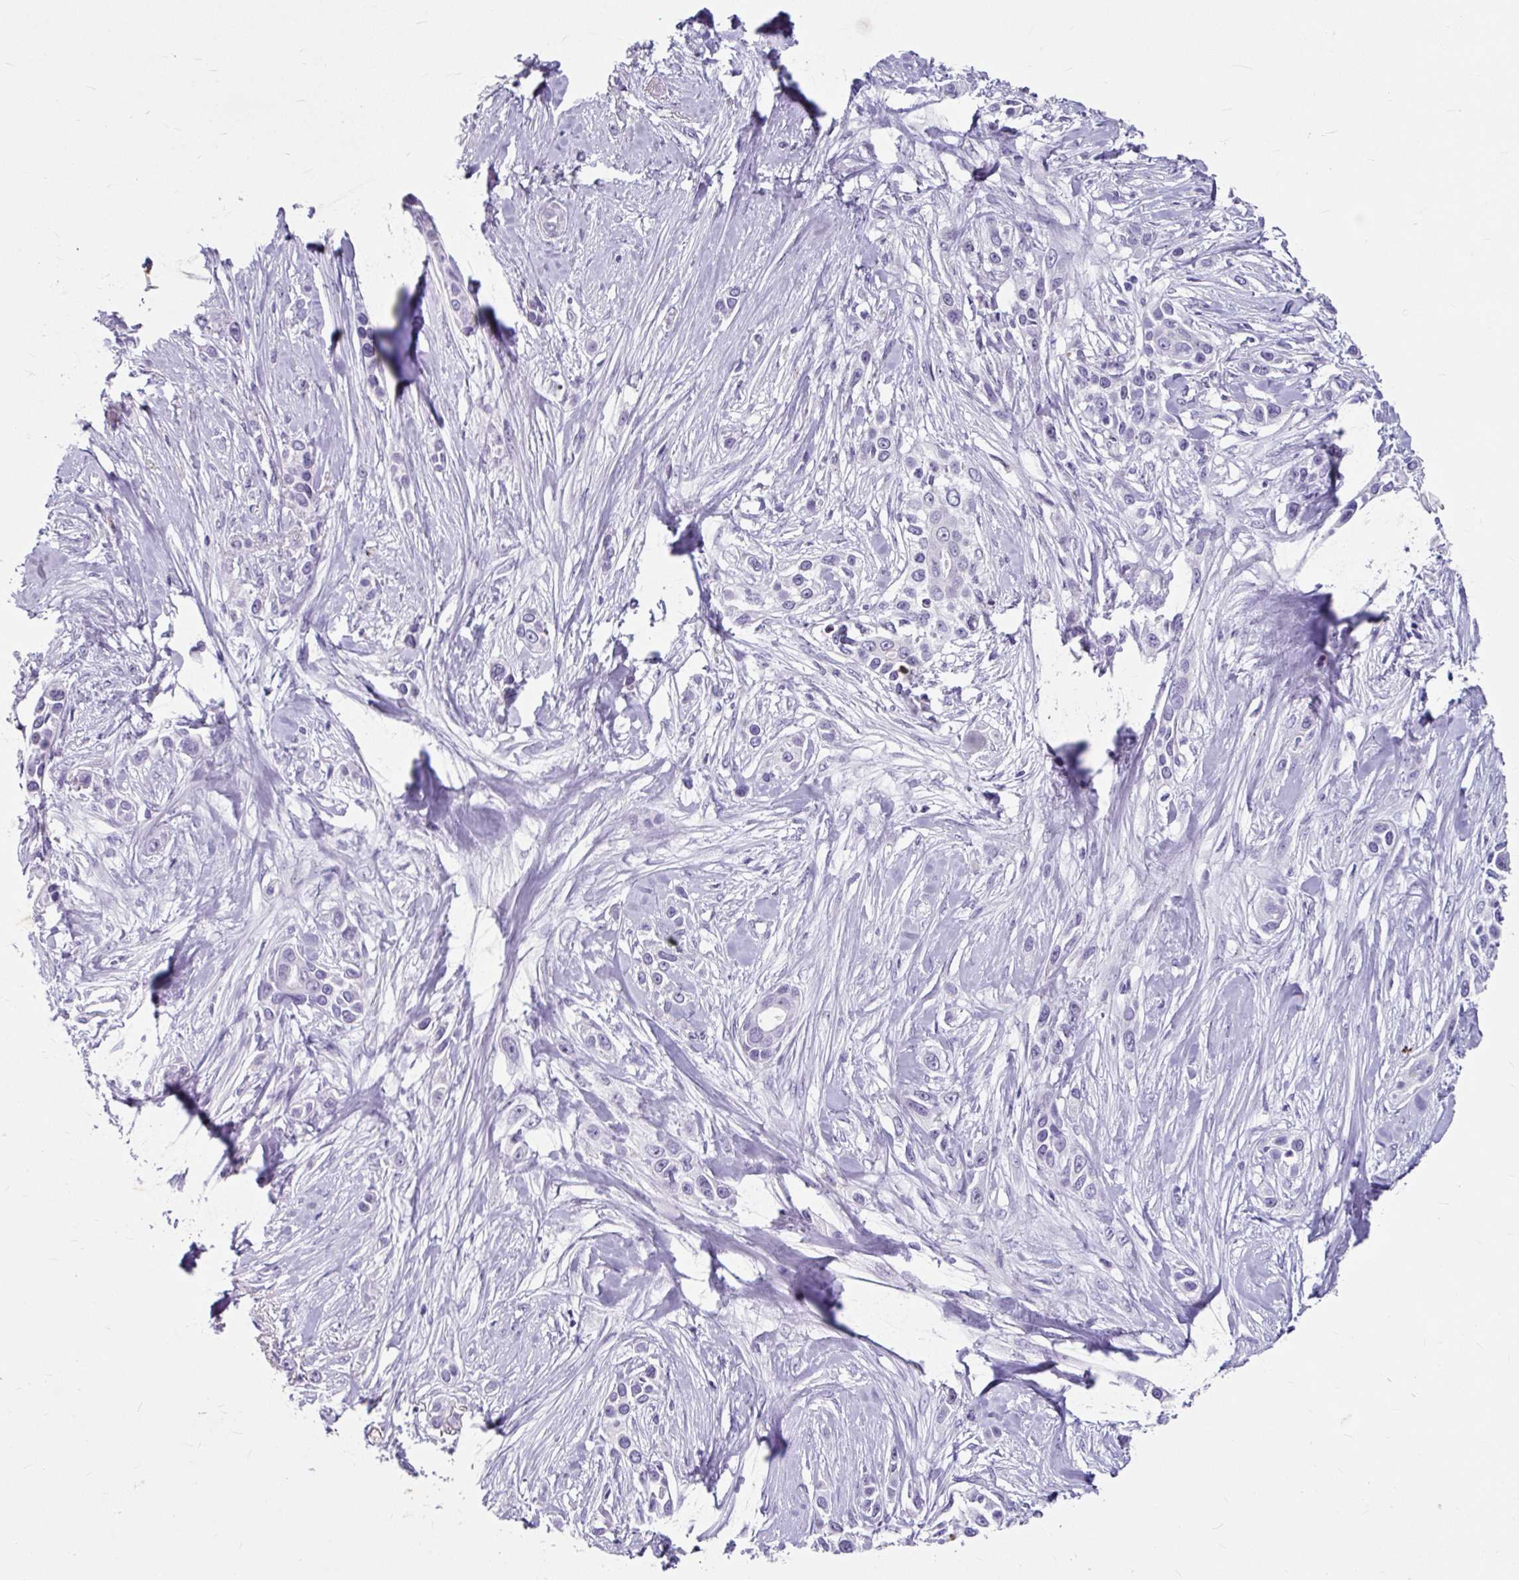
{"staining": {"intensity": "negative", "quantity": "none", "location": "none"}, "tissue": "skin cancer", "cell_type": "Tumor cells", "image_type": "cancer", "snomed": [{"axis": "morphology", "description": "Squamous cell carcinoma, NOS"}, {"axis": "topography", "description": "Skin"}], "caption": "Immunohistochemistry of skin cancer (squamous cell carcinoma) demonstrates no expression in tumor cells. (DAB immunohistochemistry (IHC) with hematoxylin counter stain).", "gene": "ANKRD1", "patient": {"sex": "female", "age": 69}}